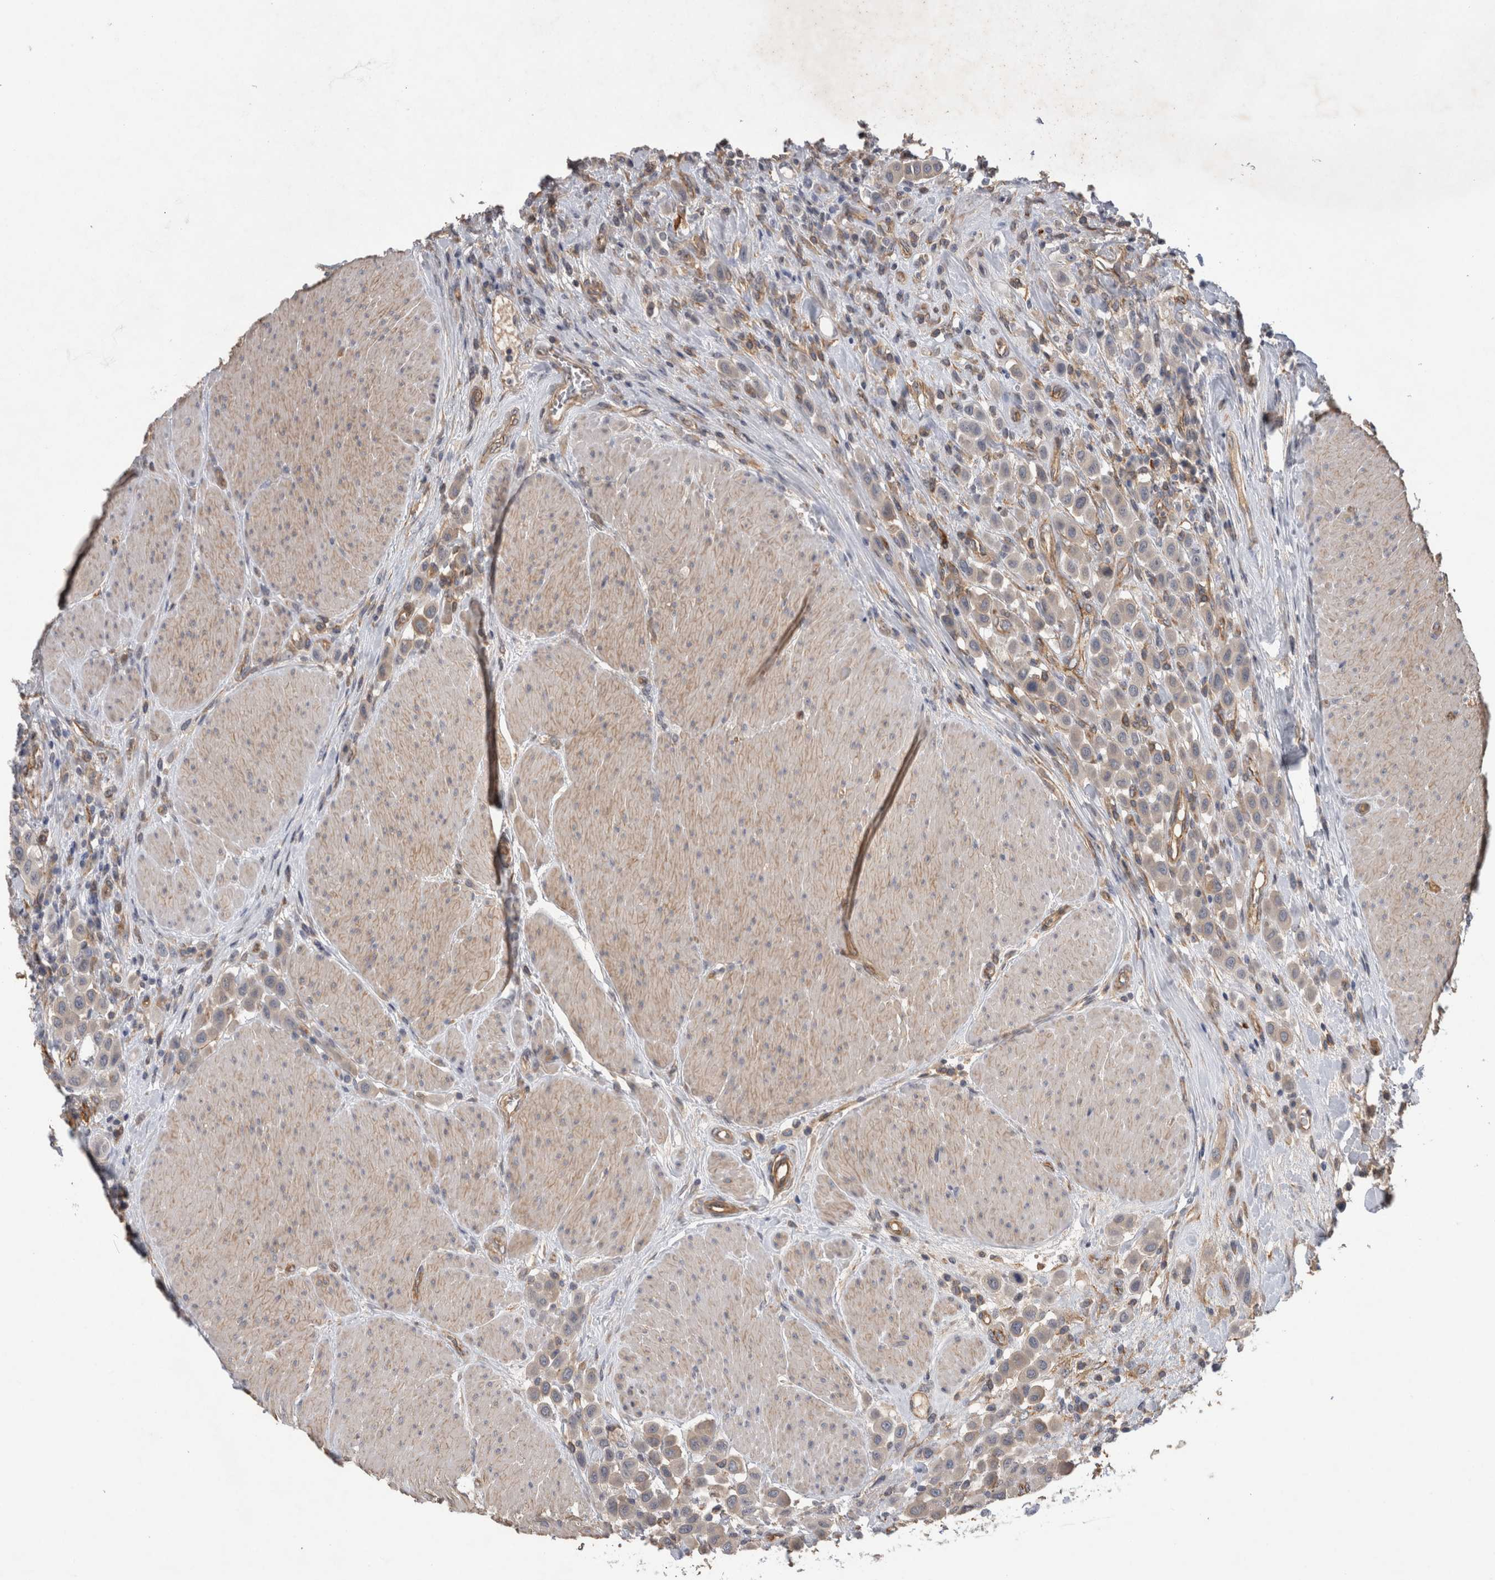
{"staining": {"intensity": "weak", "quantity": "25%-75%", "location": "cytoplasmic/membranous"}, "tissue": "urothelial cancer", "cell_type": "Tumor cells", "image_type": "cancer", "snomed": [{"axis": "morphology", "description": "Urothelial carcinoma, High grade"}, {"axis": "topography", "description": "Urinary bladder"}], "caption": "Immunohistochemical staining of urothelial cancer demonstrates low levels of weak cytoplasmic/membranous expression in approximately 25%-75% of tumor cells.", "gene": "ANKFY1", "patient": {"sex": "male", "age": 50}}